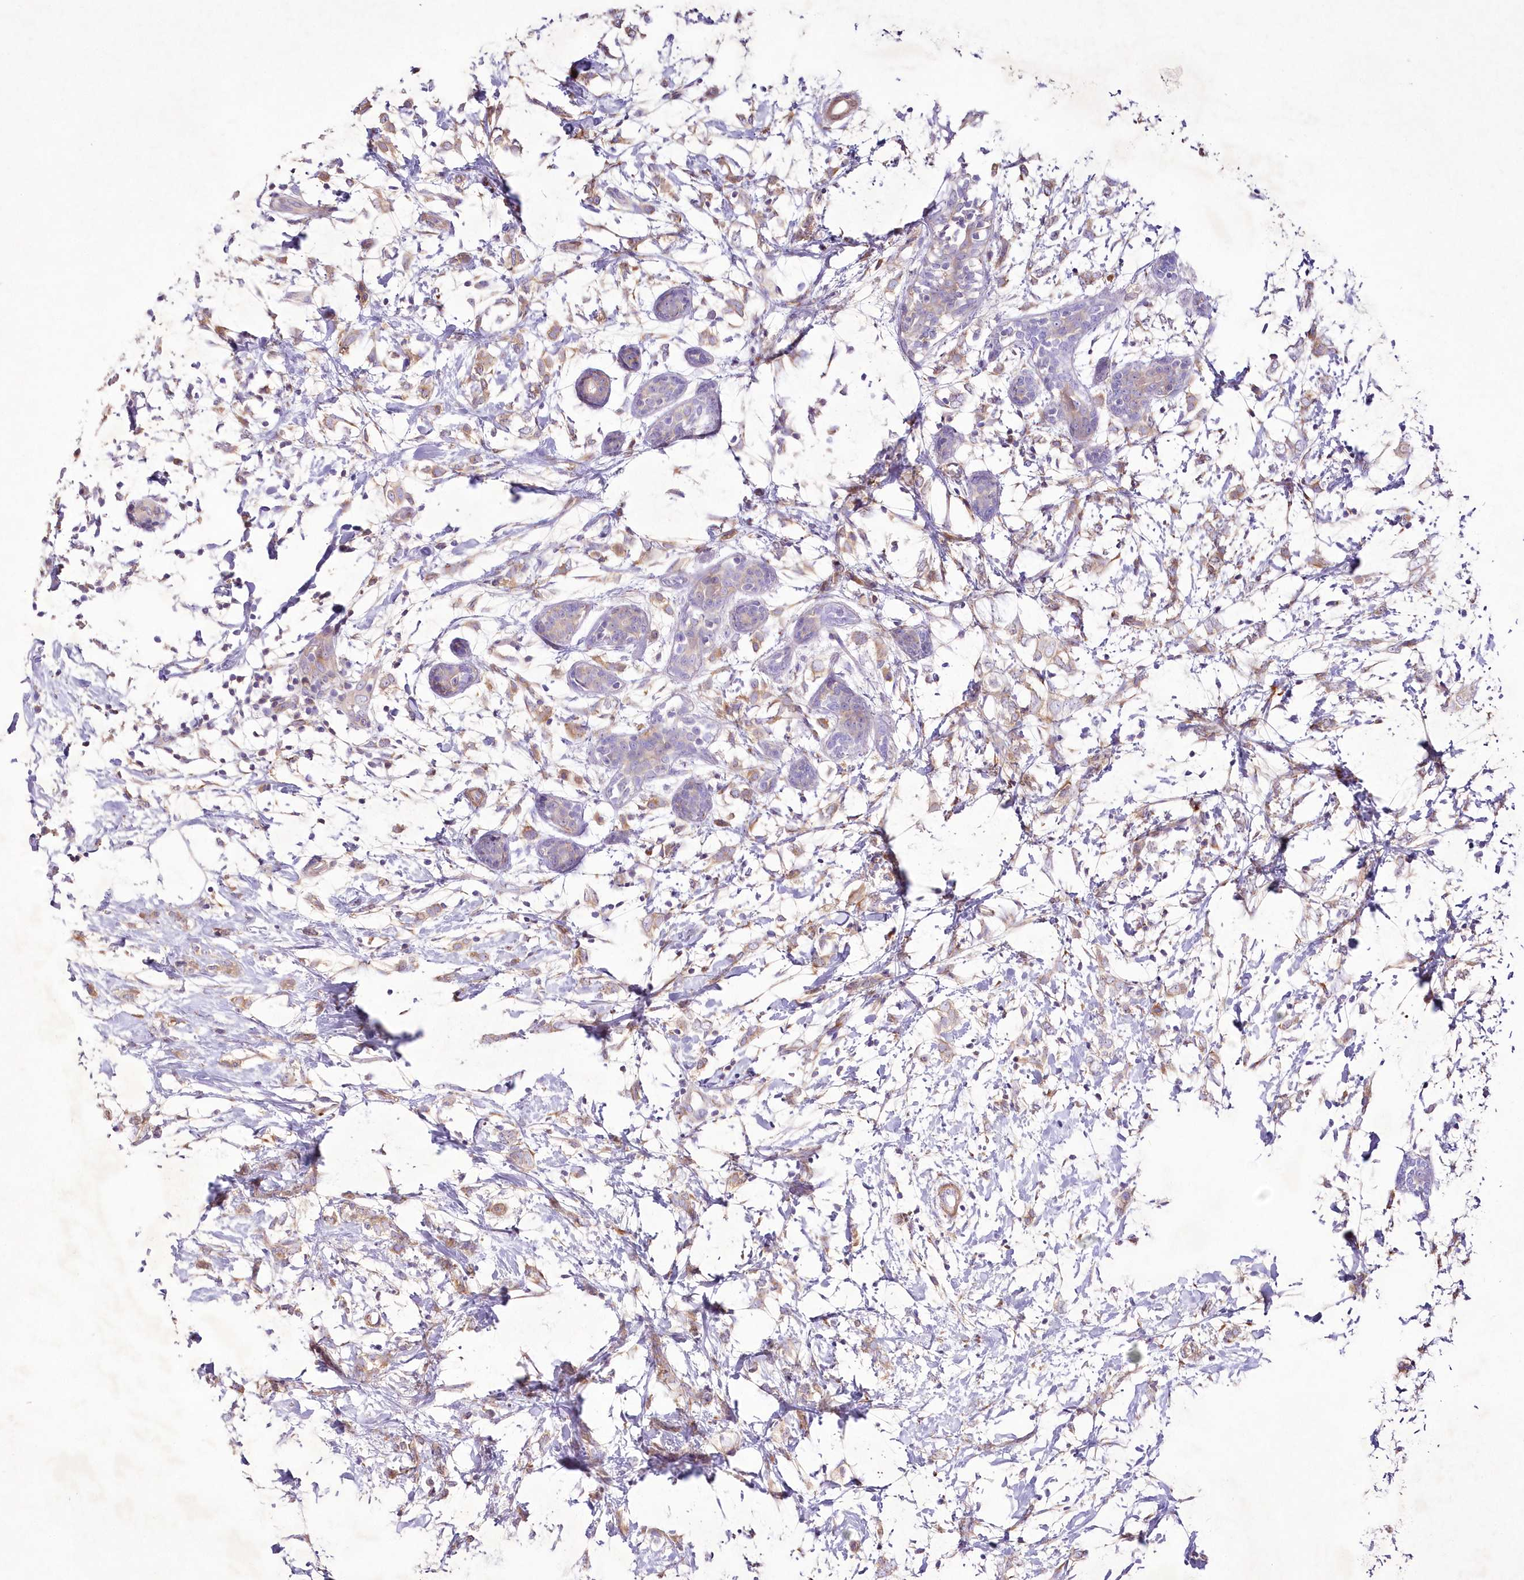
{"staining": {"intensity": "weak", "quantity": "25%-75%", "location": "cytoplasmic/membranous"}, "tissue": "breast cancer", "cell_type": "Tumor cells", "image_type": "cancer", "snomed": [{"axis": "morphology", "description": "Normal tissue, NOS"}, {"axis": "morphology", "description": "Lobular carcinoma"}, {"axis": "topography", "description": "Breast"}], "caption": "Brown immunohistochemical staining in human breast cancer (lobular carcinoma) shows weak cytoplasmic/membranous positivity in approximately 25%-75% of tumor cells.", "gene": "ARFGEF3", "patient": {"sex": "female", "age": 47}}